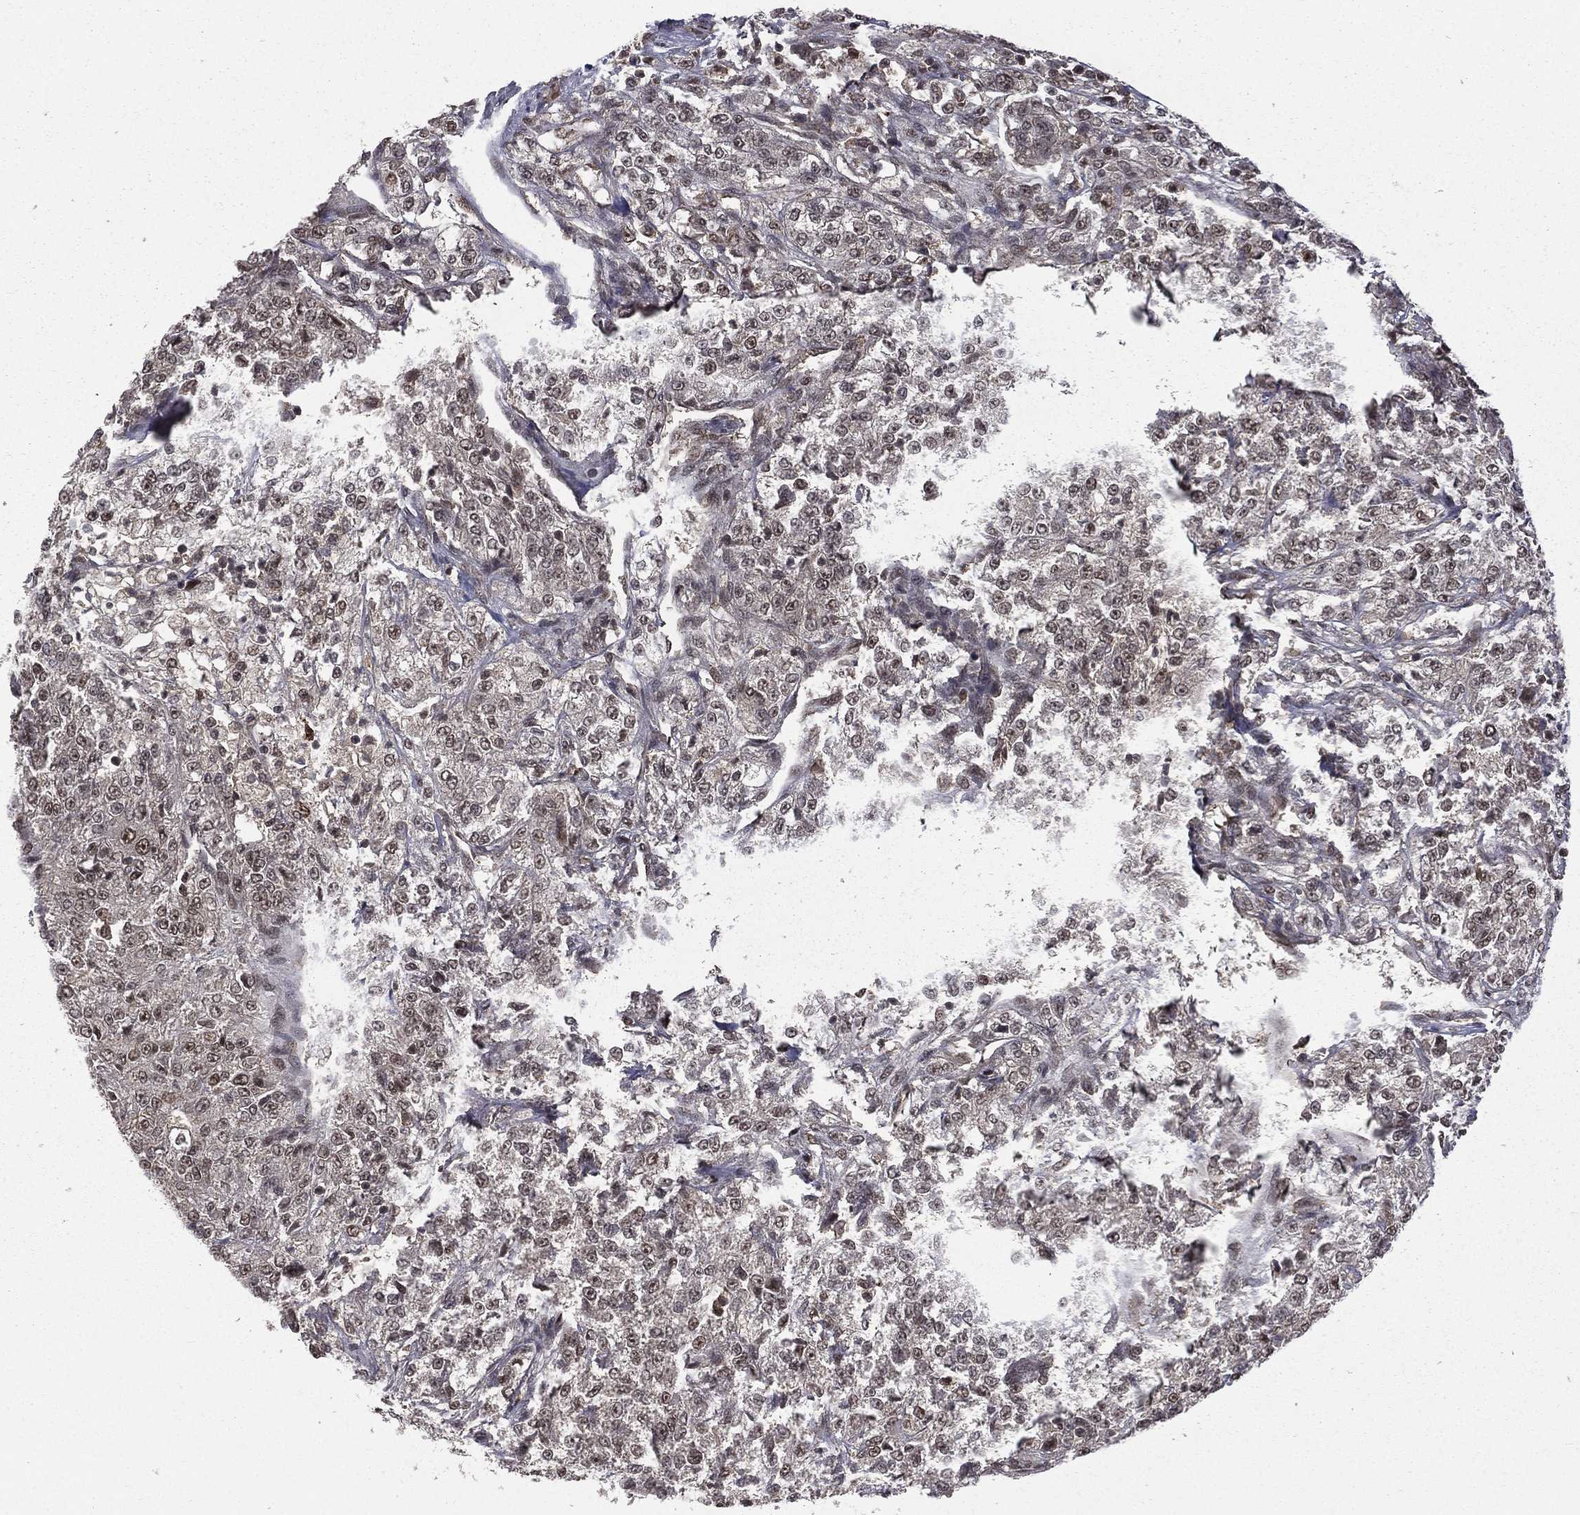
{"staining": {"intensity": "weak", "quantity": "25%-75%", "location": "nuclear"}, "tissue": "renal cancer", "cell_type": "Tumor cells", "image_type": "cancer", "snomed": [{"axis": "morphology", "description": "Adenocarcinoma, NOS"}, {"axis": "topography", "description": "Kidney"}], "caption": "Human renal cancer (adenocarcinoma) stained with a brown dye reveals weak nuclear positive expression in about 25%-75% of tumor cells.", "gene": "JMJD6", "patient": {"sex": "female", "age": 63}}